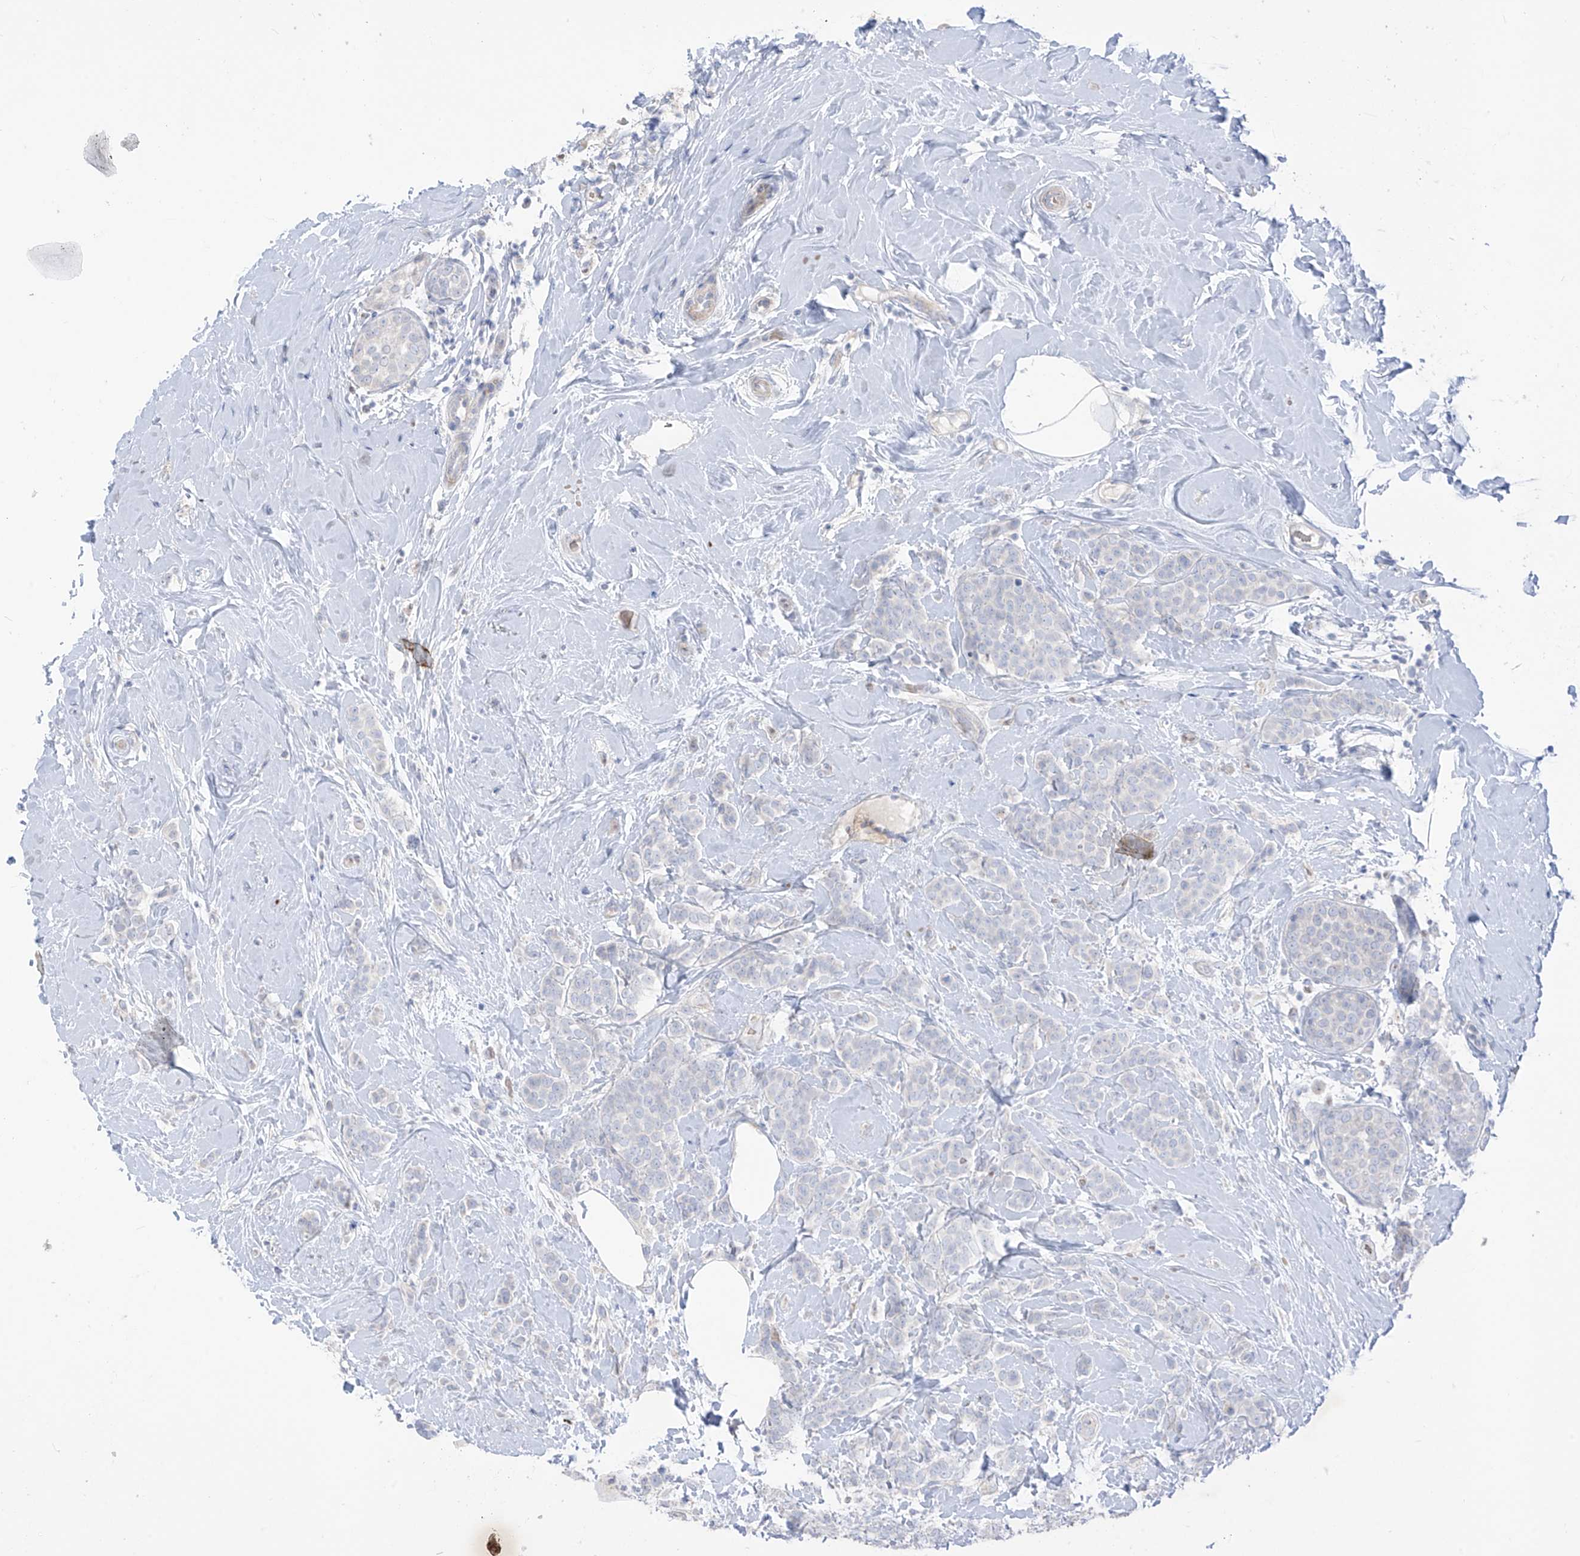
{"staining": {"intensity": "negative", "quantity": "none", "location": "none"}, "tissue": "breast cancer", "cell_type": "Tumor cells", "image_type": "cancer", "snomed": [{"axis": "morphology", "description": "Lobular carcinoma, in situ"}, {"axis": "morphology", "description": "Lobular carcinoma"}, {"axis": "topography", "description": "Breast"}], "caption": "High magnification brightfield microscopy of breast cancer stained with DAB (brown) and counterstained with hematoxylin (blue): tumor cells show no significant expression. (Brightfield microscopy of DAB IHC at high magnification).", "gene": "ASPRV1", "patient": {"sex": "female", "age": 41}}